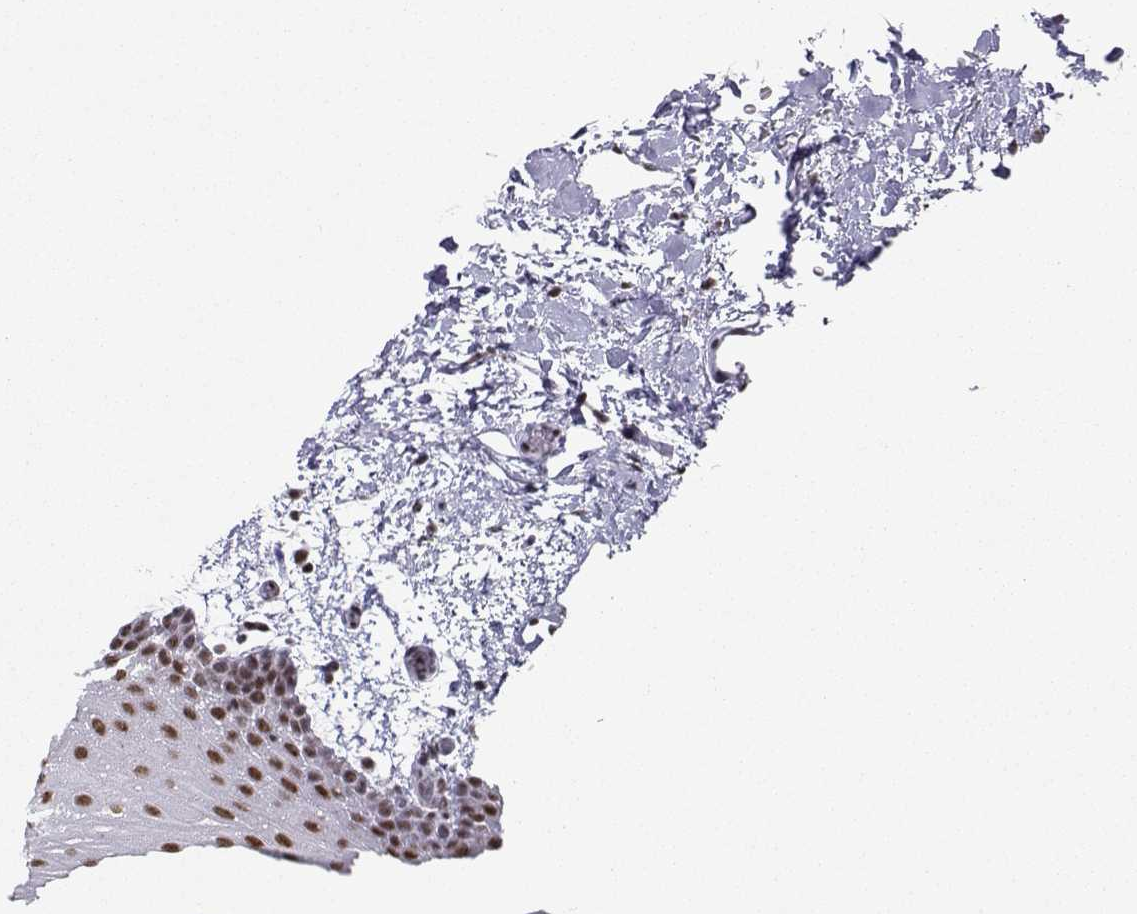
{"staining": {"intensity": "moderate", "quantity": "25%-75%", "location": "nuclear"}, "tissue": "oral mucosa", "cell_type": "Squamous epithelial cells", "image_type": "normal", "snomed": [{"axis": "morphology", "description": "Normal tissue, NOS"}, {"axis": "topography", "description": "Oral tissue"}, {"axis": "topography", "description": "Head-Neck"}], "caption": "An IHC micrograph of normal tissue is shown. Protein staining in brown shows moderate nuclear positivity in oral mucosa within squamous epithelial cells.", "gene": "SNRPB2", "patient": {"sex": "male", "age": 65}}